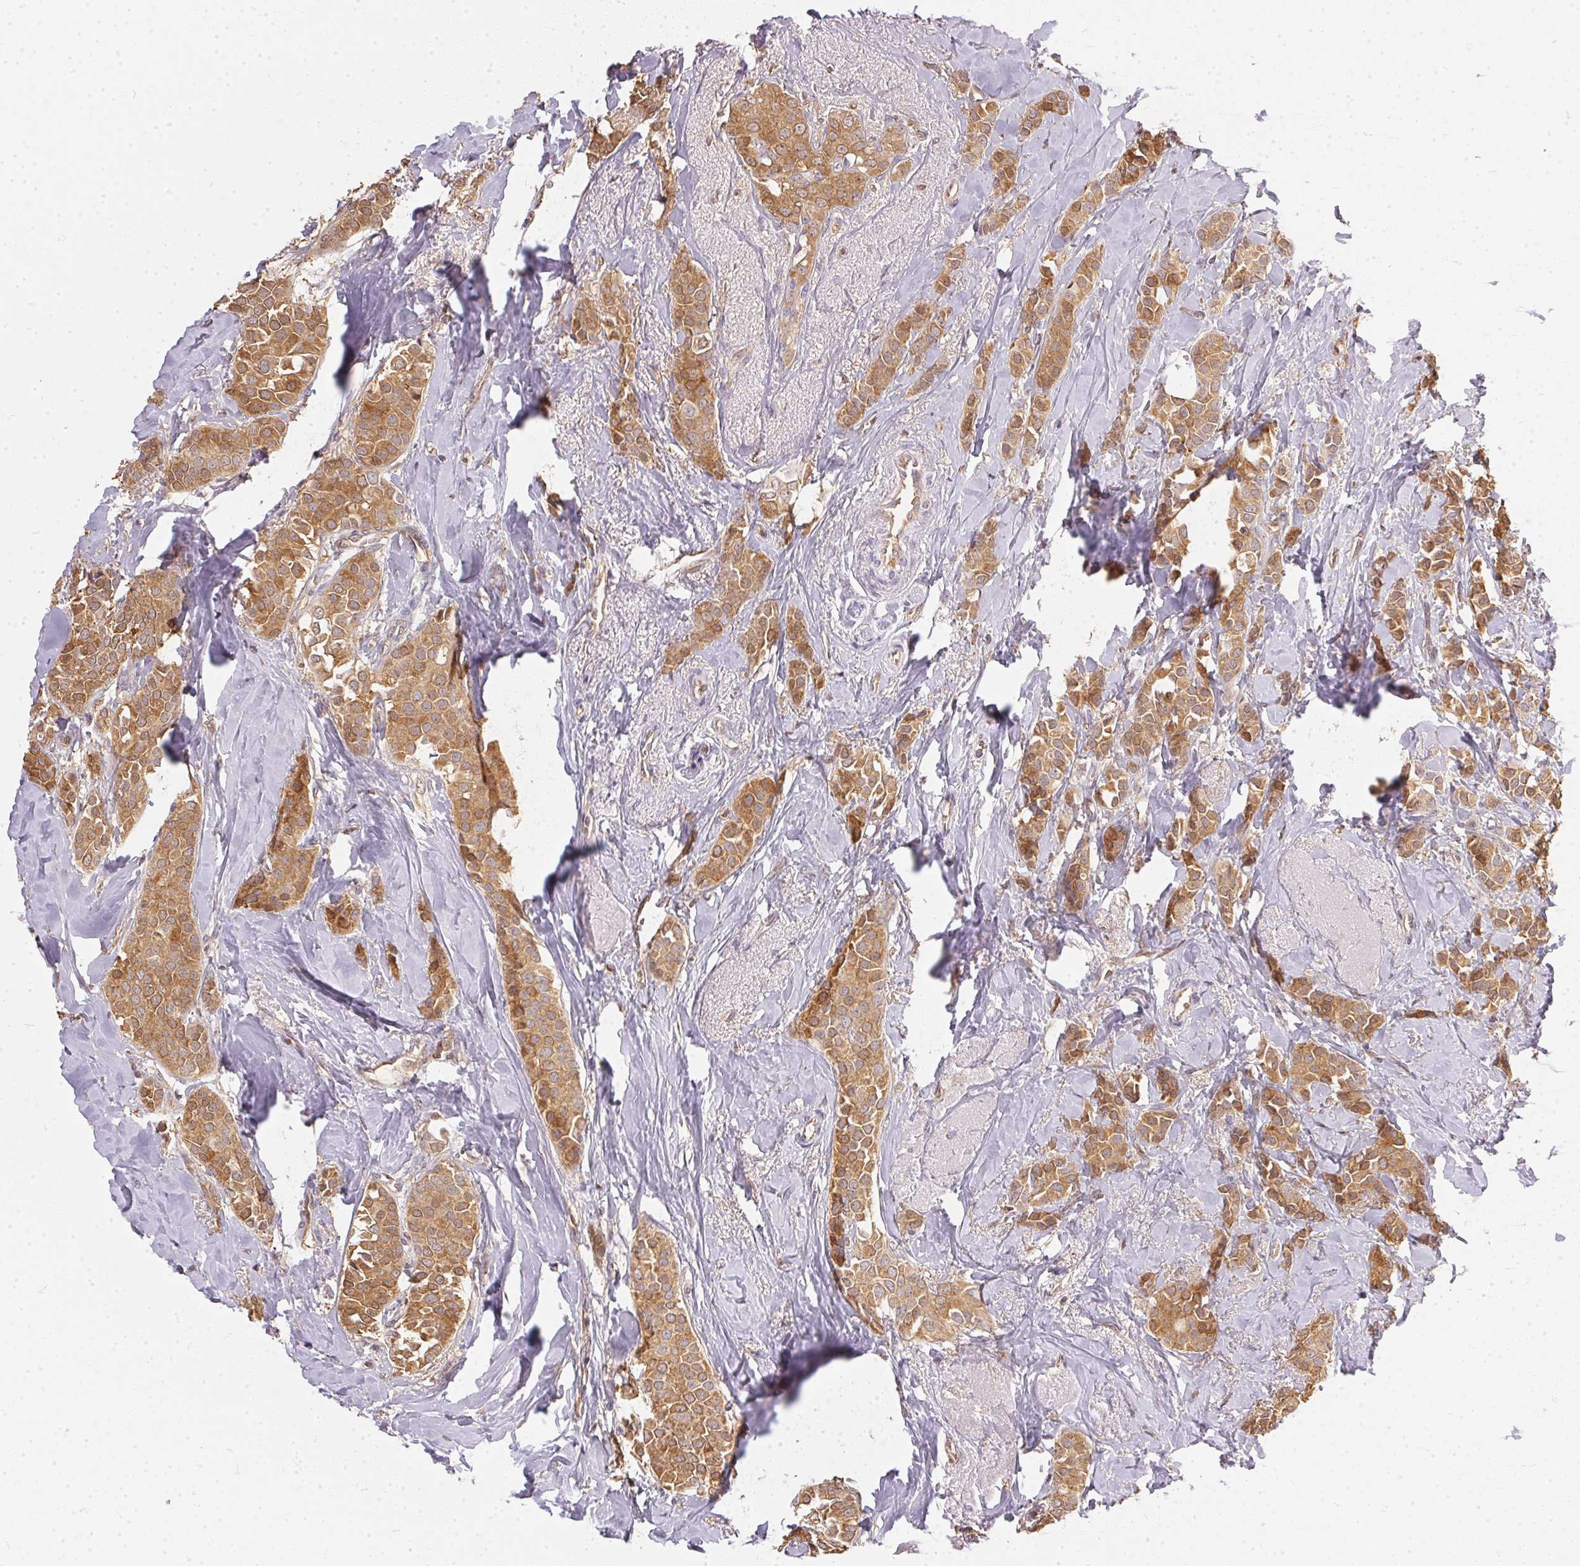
{"staining": {"intensity": "moderate", "quantity": ">75%", "location": "cytoplasmic/membranous"}, "tissue": "breast cancer", "cell_type": "Tumor cells", "image_type": "cancer", "snomed": [{"axis": "morphology", "description": "Duct carcinoma"}, {"axis": "topography", "description": "Breast"}], "caption": "This photomicrograph displays breast cancer stained with immunohistochemistry (IHC) to label a protein in brown. The cytoplasmic/membranous of tumor cells show moderate positivity for the protein. Nuclei are counter-stained blue.", "gene": "BLMH", "patient": {"sex": "female", "age": 79}}